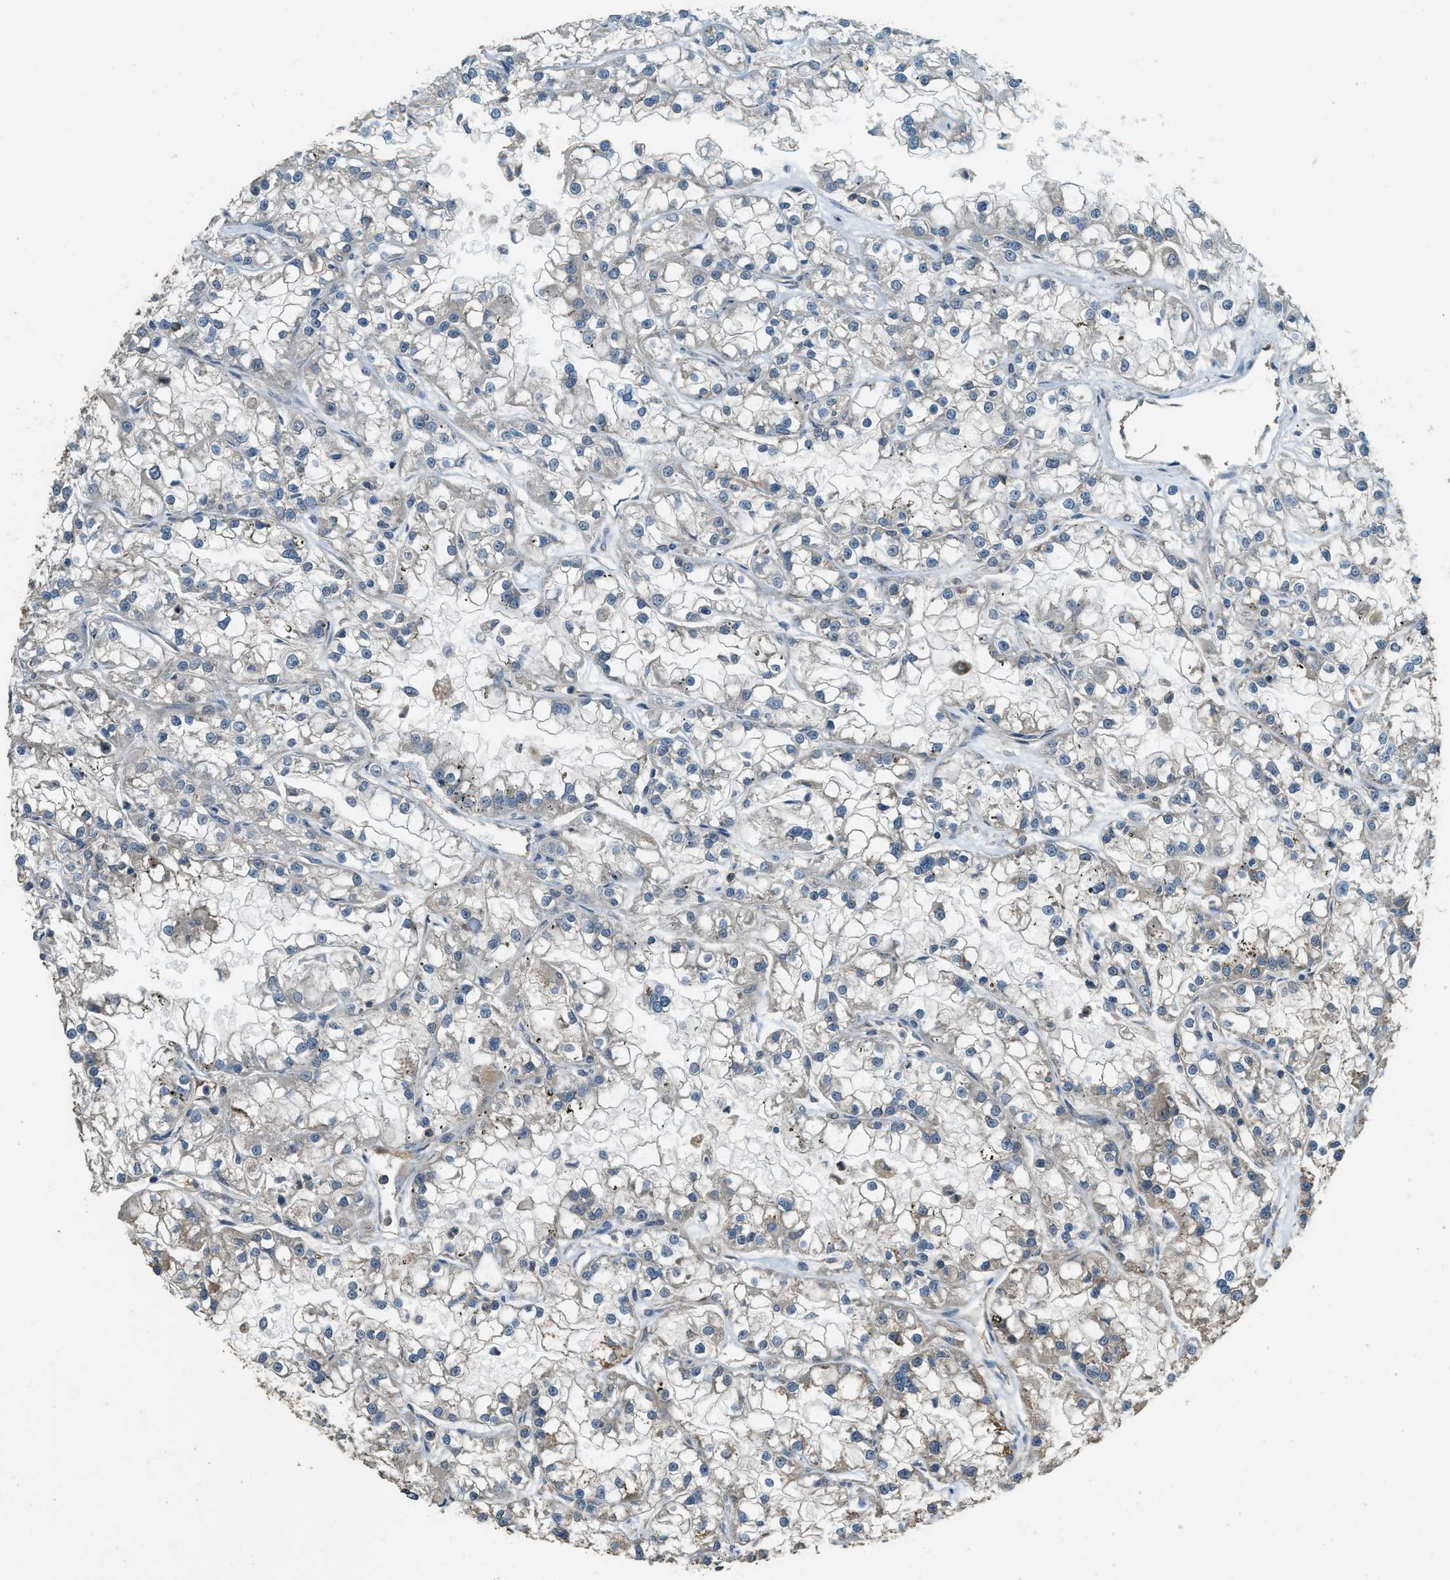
{"staining": {"intensity": "negative", "quantity": "none", "location": "none"}, "tissue": "renal cancer", "cell_type": "Tumor cells", "image_type": "cancer", "snomed": [{"axis": "morphology", "description": "Adenocarcinoma, NOS"}, {"axis": "topography", "description": "Kidney"}], "caption": "Renal adenocarcinoma was stained to show a protein in brown. There is no significant expression in tumor cells. (Brightfield microscopy of DAB immunohistochemistry (IHC) at high magnification).", "gene": "MARS1", "patient": {"sex": "female", "age": 52}}